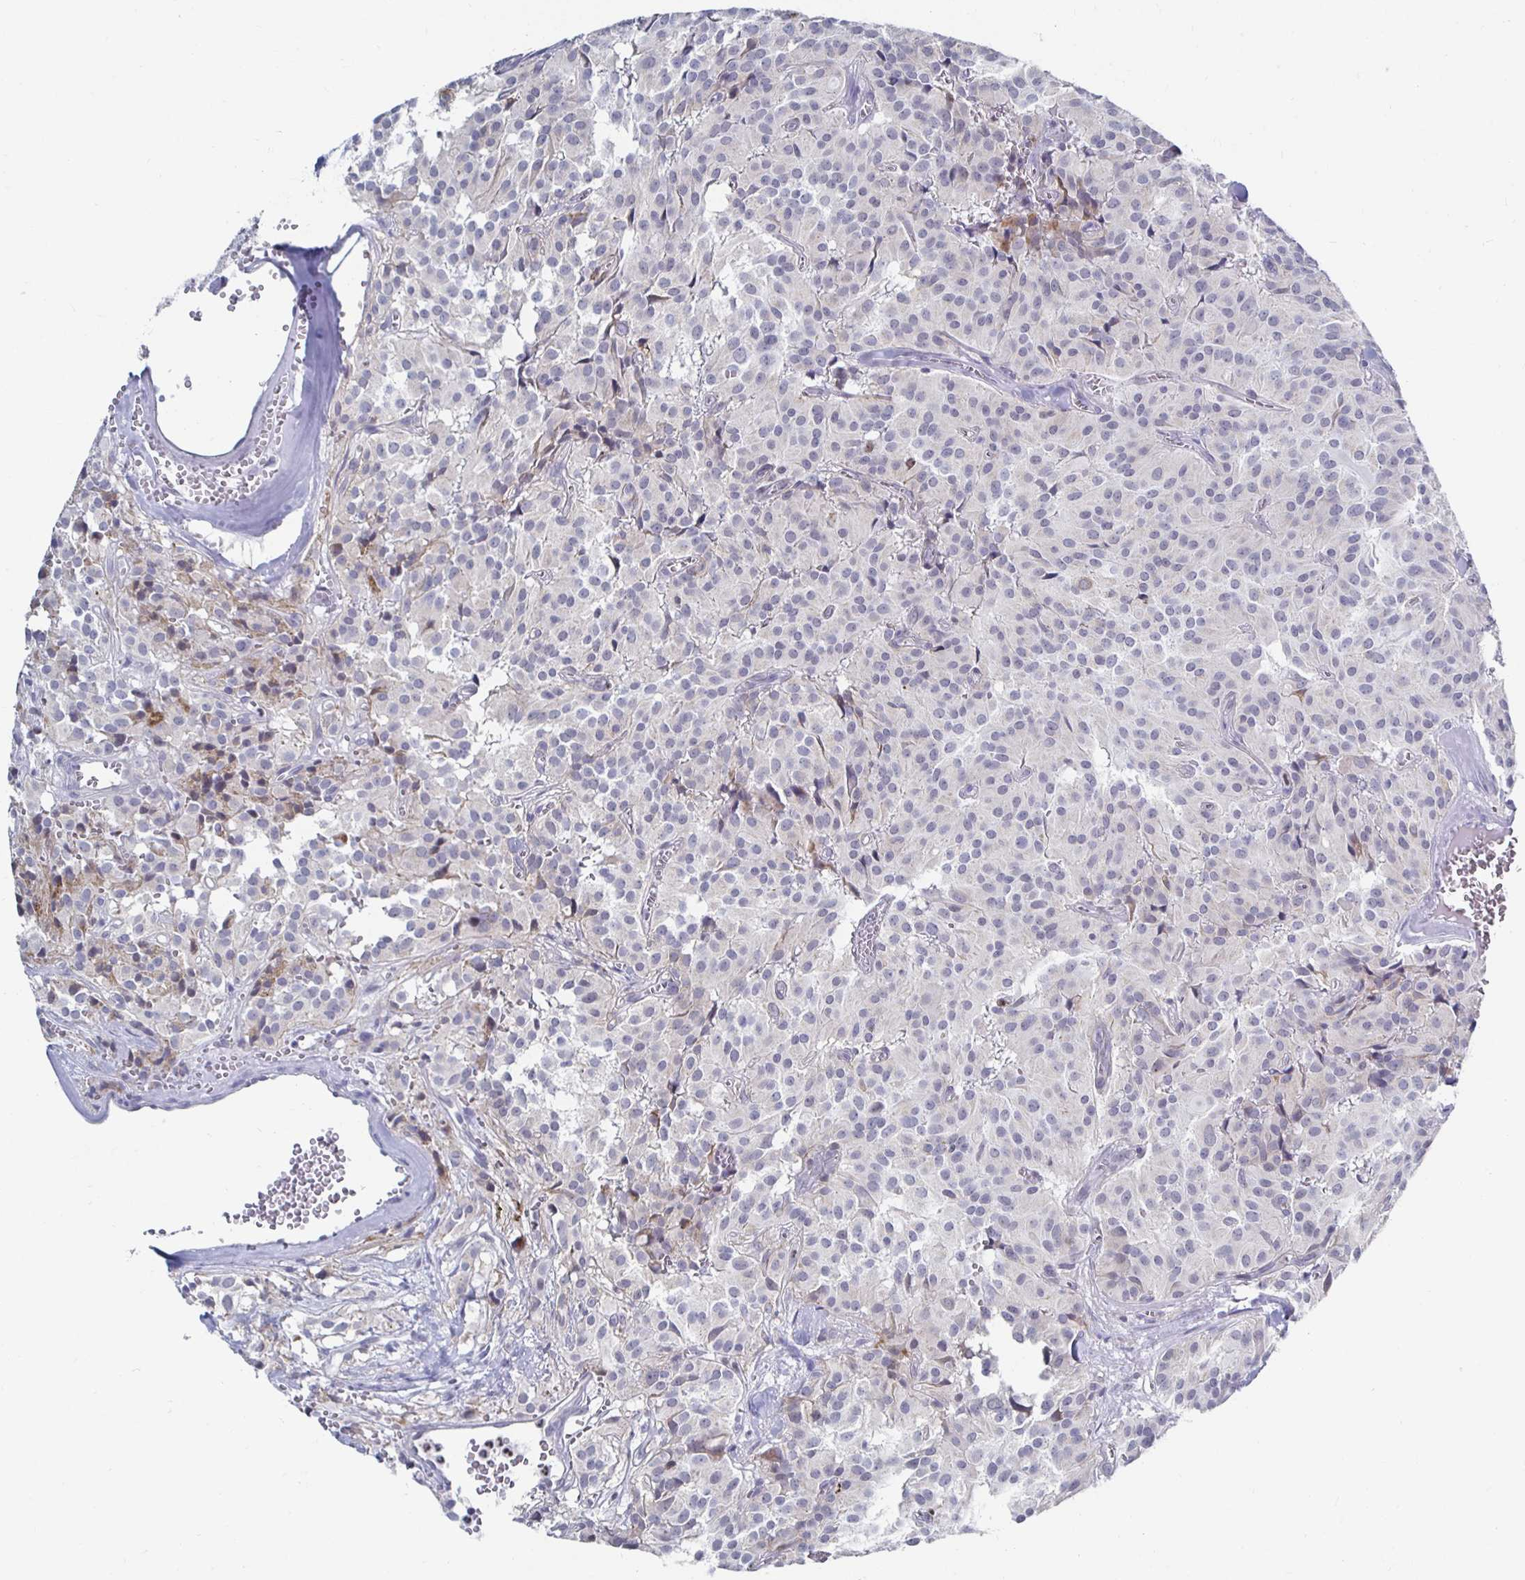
{"staining": {"intensity": "negative", "quantity": "none", "location": "none"}, "tissue": "glioma", "cell_type": "Tumor cells", "image_type": "cancer", "snomed": [{"axis": "morphology", "description": "Glioma, malignant, Low grade"}, {"axis": "topography", "description": "Brain"}], "caption": "This photomicrograph is of glioma stained with IHC to label a protein in brown with the nuclei are counter-stained blue. There is no positivity in tumor cells.", "gene": "NOCT", "patient": {"sex": "male", "age": 42}}